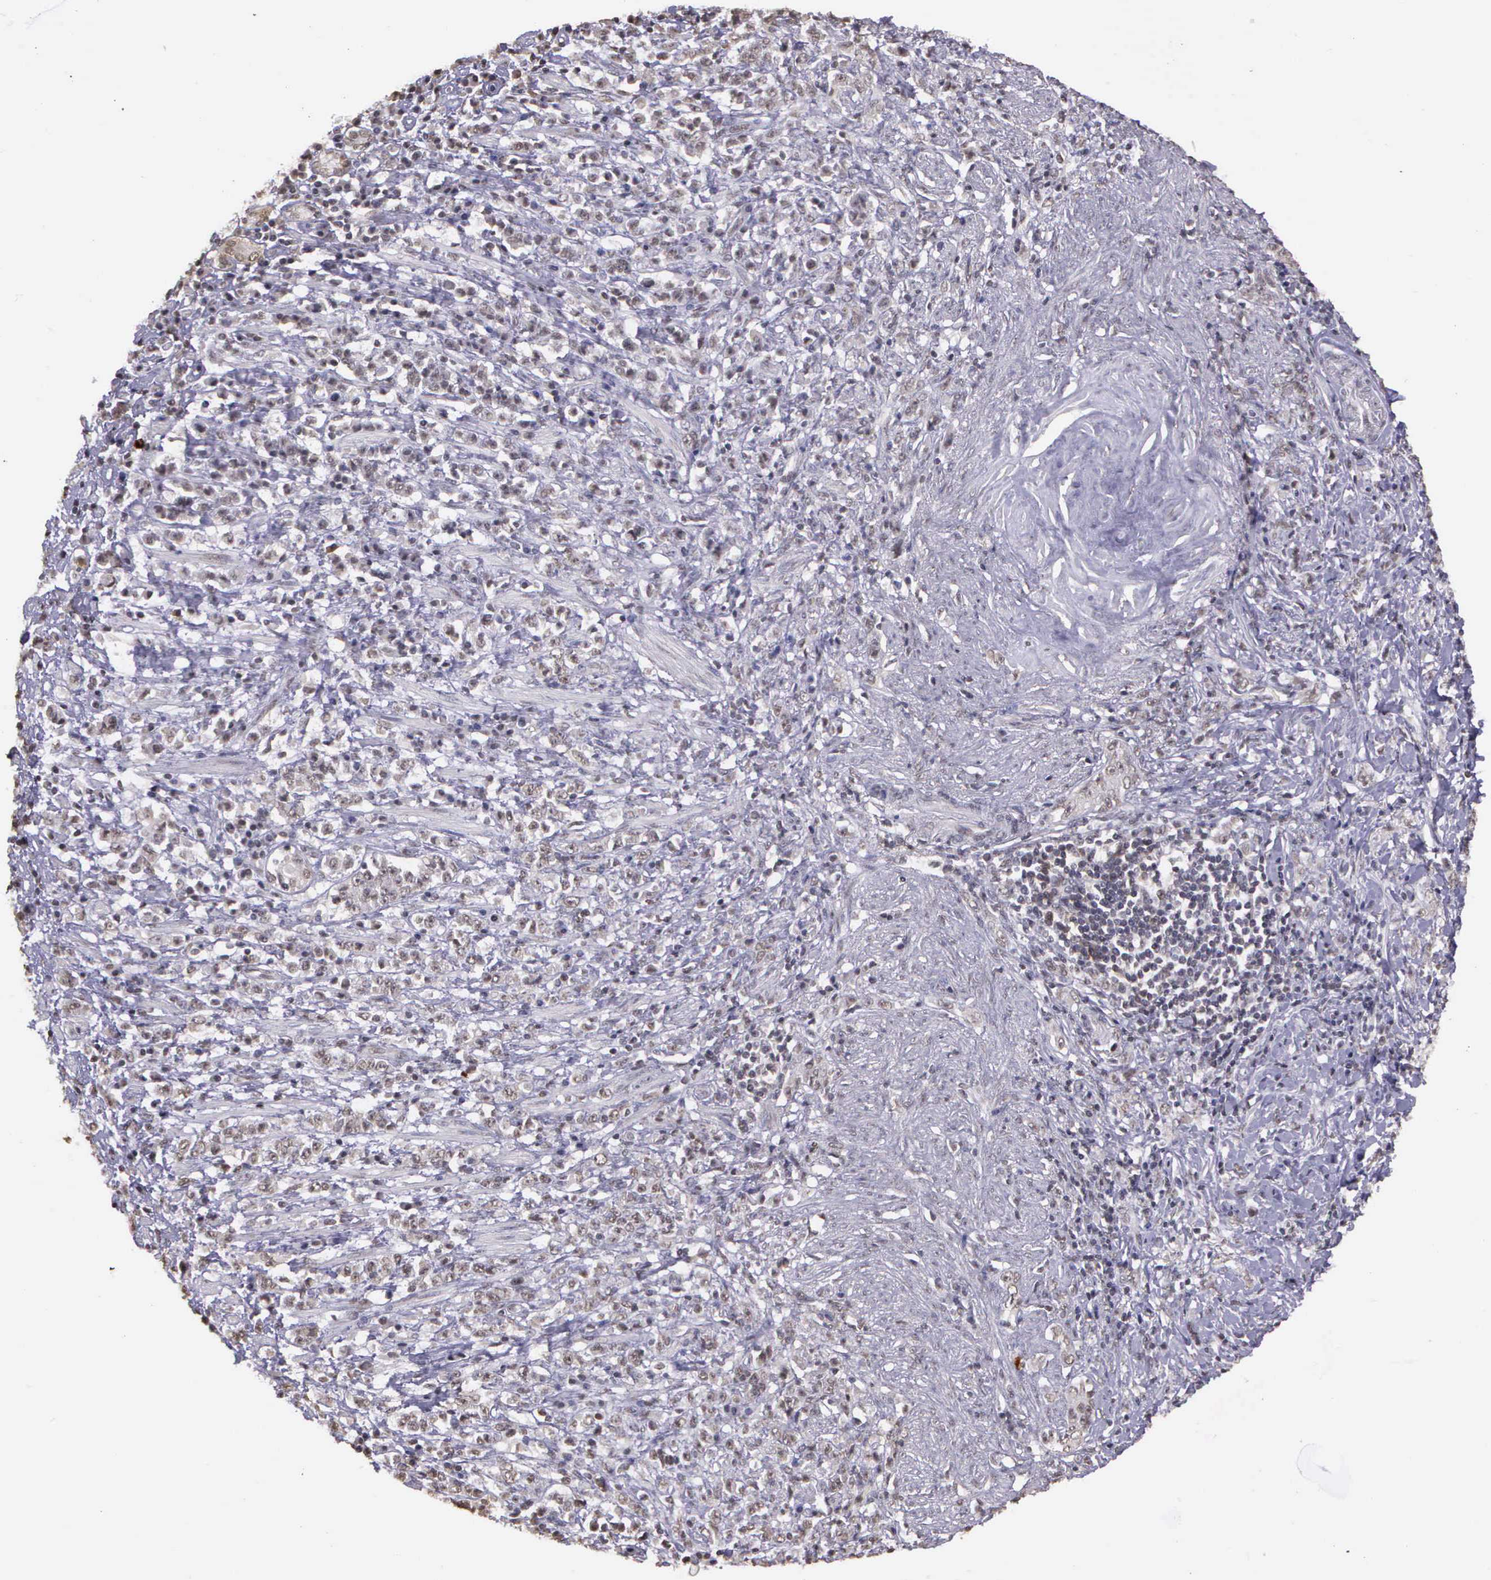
{"staining": {"intensity": "negative", "quantity": "none", "location": "none"}, "tissue": "stomach cancer", "cell_type": "Tumor cells", "image_type": "cancer", "snomed": [{"axis": "morphology", "description": "Adenocarcinoma, NOS"}, {"axis": "topography", "description": "Stomach, lower"}], "caption": "Human stomach cancer (adenocarcinoma) stained for a protein using IHC shows no positivity in tumor cells.", "gene": "ARMCX5", "patient": {"sex": "male", "age": 88}}